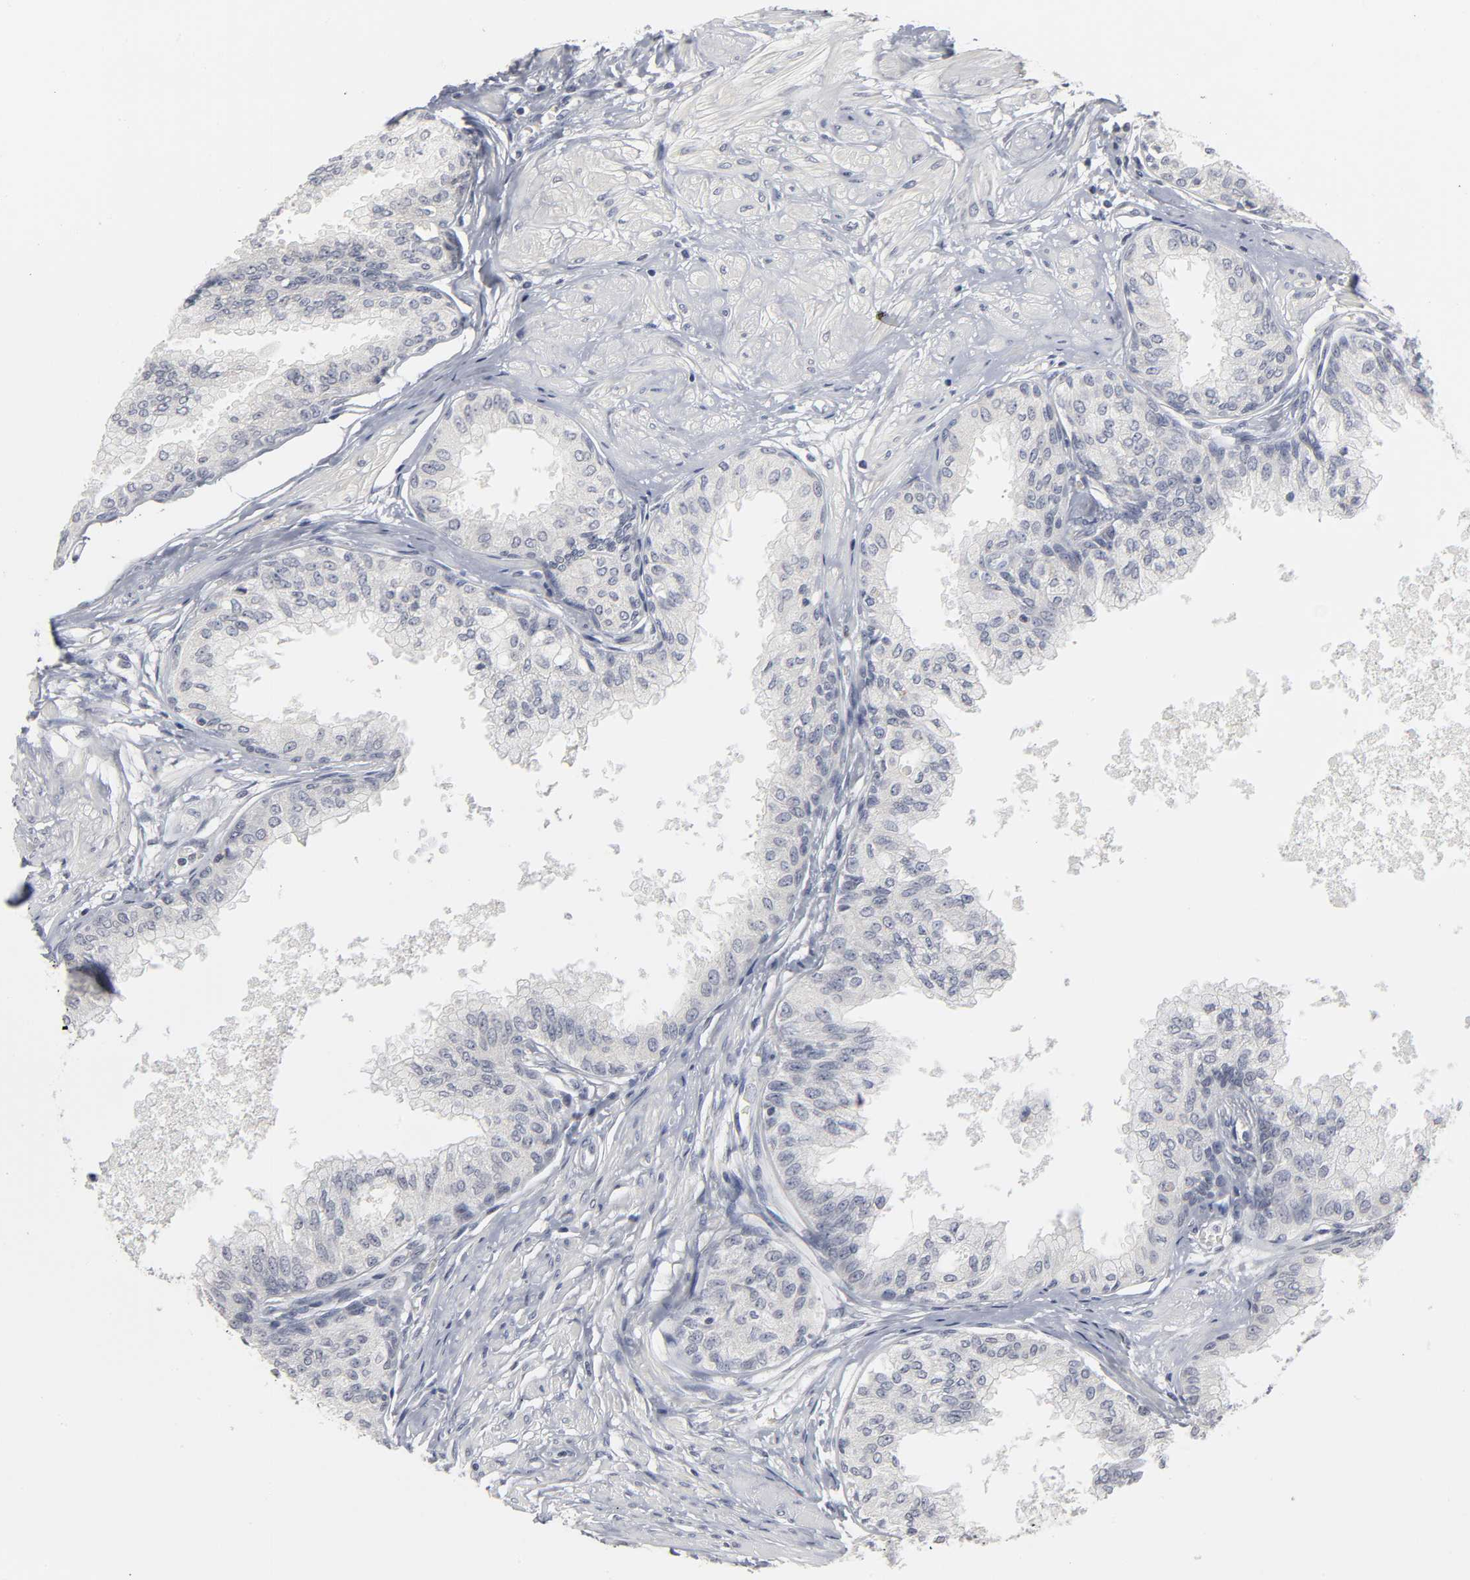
{"staining": {"intensity": "negative", "quantity": "none", "location": "none"}, "tissue": "prostate", "cell_type": "Glandular cells", "image_type": "normal", "snomed": [{"axis": "morphology", "description": "Normal tissue, NOS"}, {"axis": "topography", "description": "Prostate"}, {"axis": "topography", "description": "Seminal veicle"}], "caption": "Glandular cells show no significant positivity in benign prostate.", "gene": "TCAP", "patient": {"sex": "male", "age": 60}}